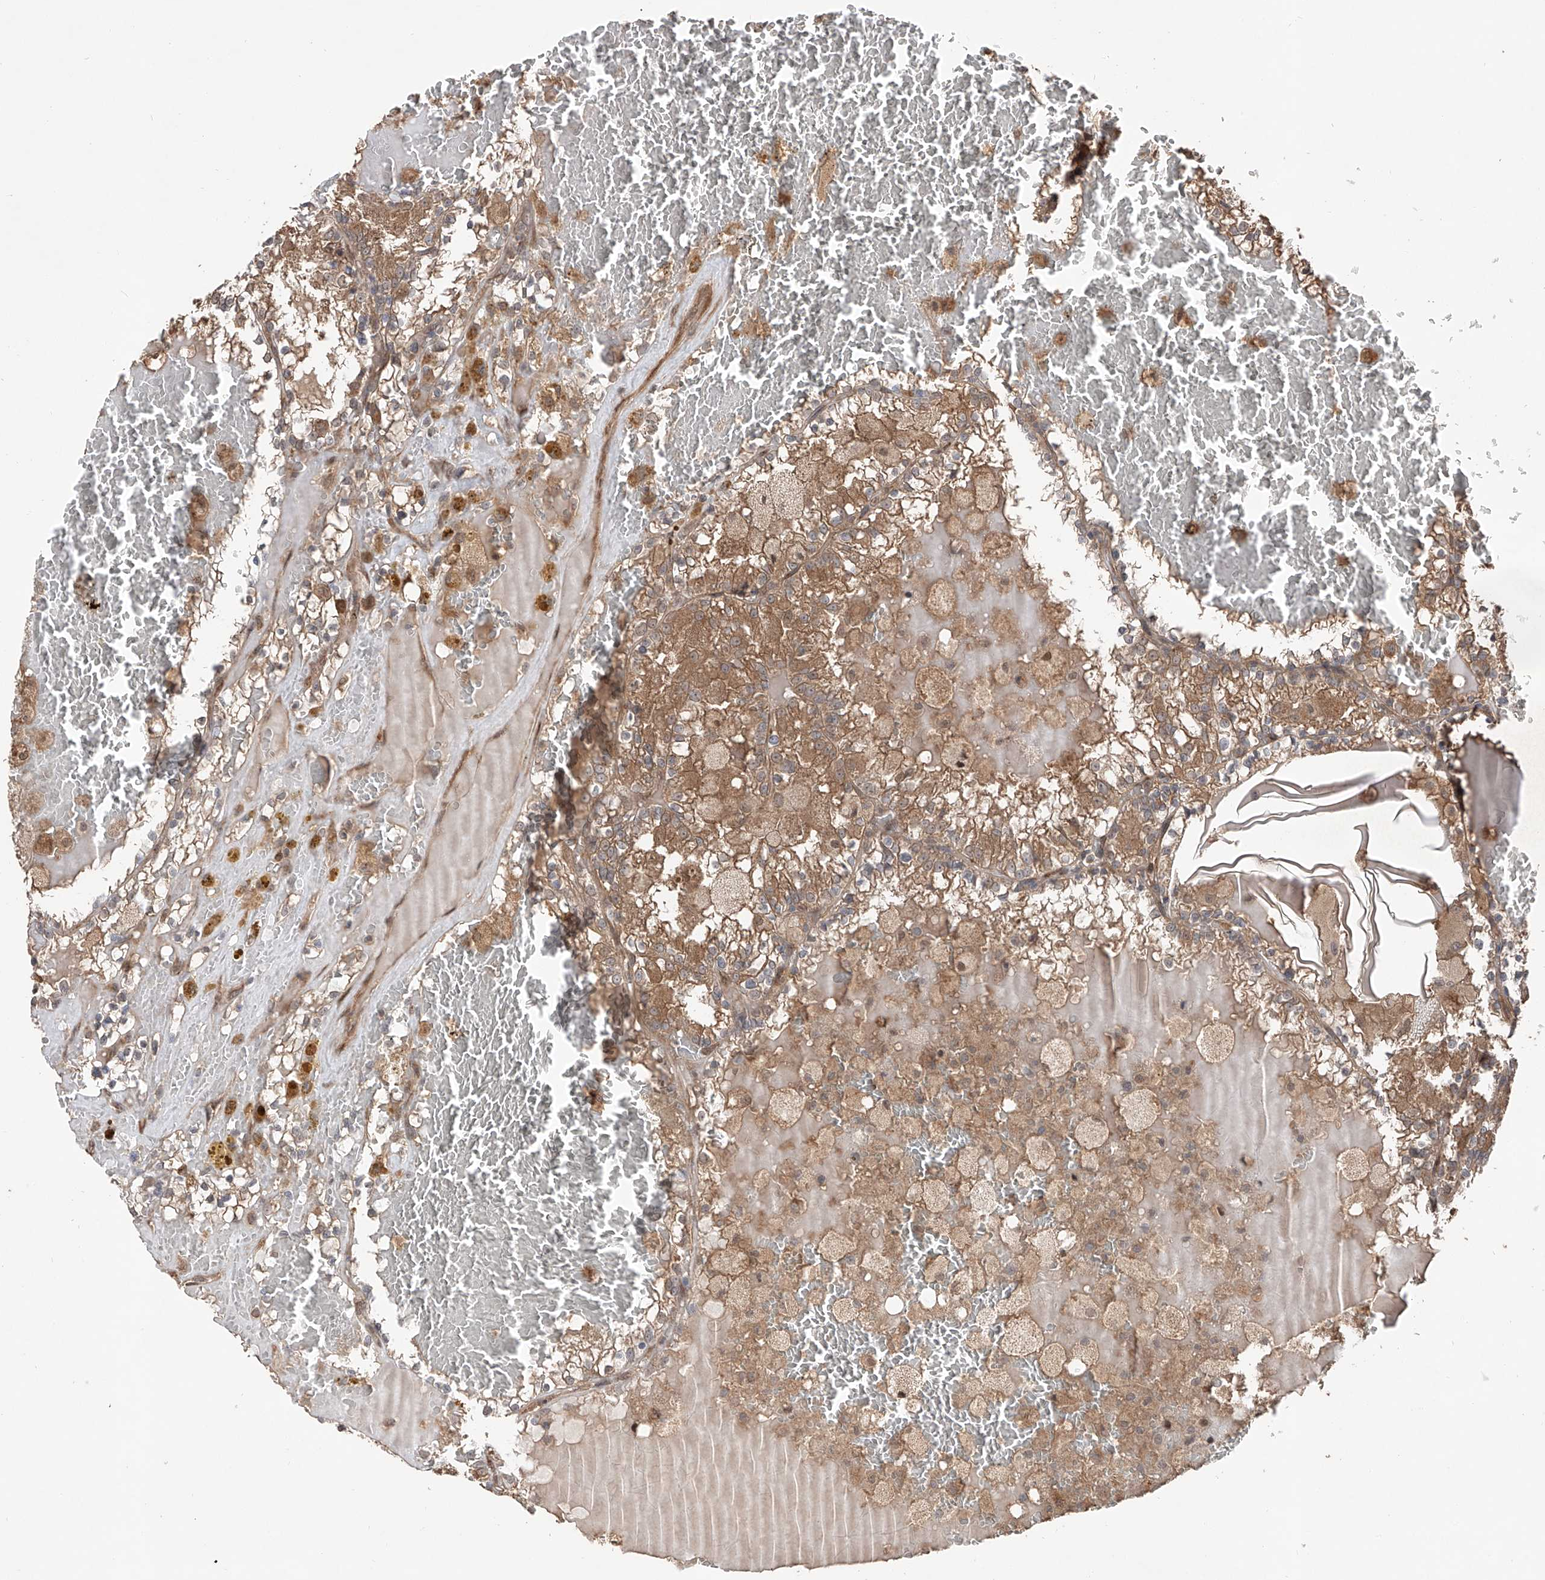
{"staining": {"intensity": "moderate", "quantity": ">75%", "location": "cytoplasmic/membranous"}, "tissue": "renal cancer", "cell_type": "Tumor cells", "image_type": "cancer", "snomed": [{"axis": "morphology", "description": "Adenocarcinoma, NOS"}, {"axis": "topography", "description": "Kidney"}], "caption": "Moderate cytoplasmic/membranous positivity for a protein is identified in approximately >75% of tumor cells of adenocarcinoma (renal) using IHC.", "gene": "FAM135A", "patient": {"sex": "female", "age": 56}}